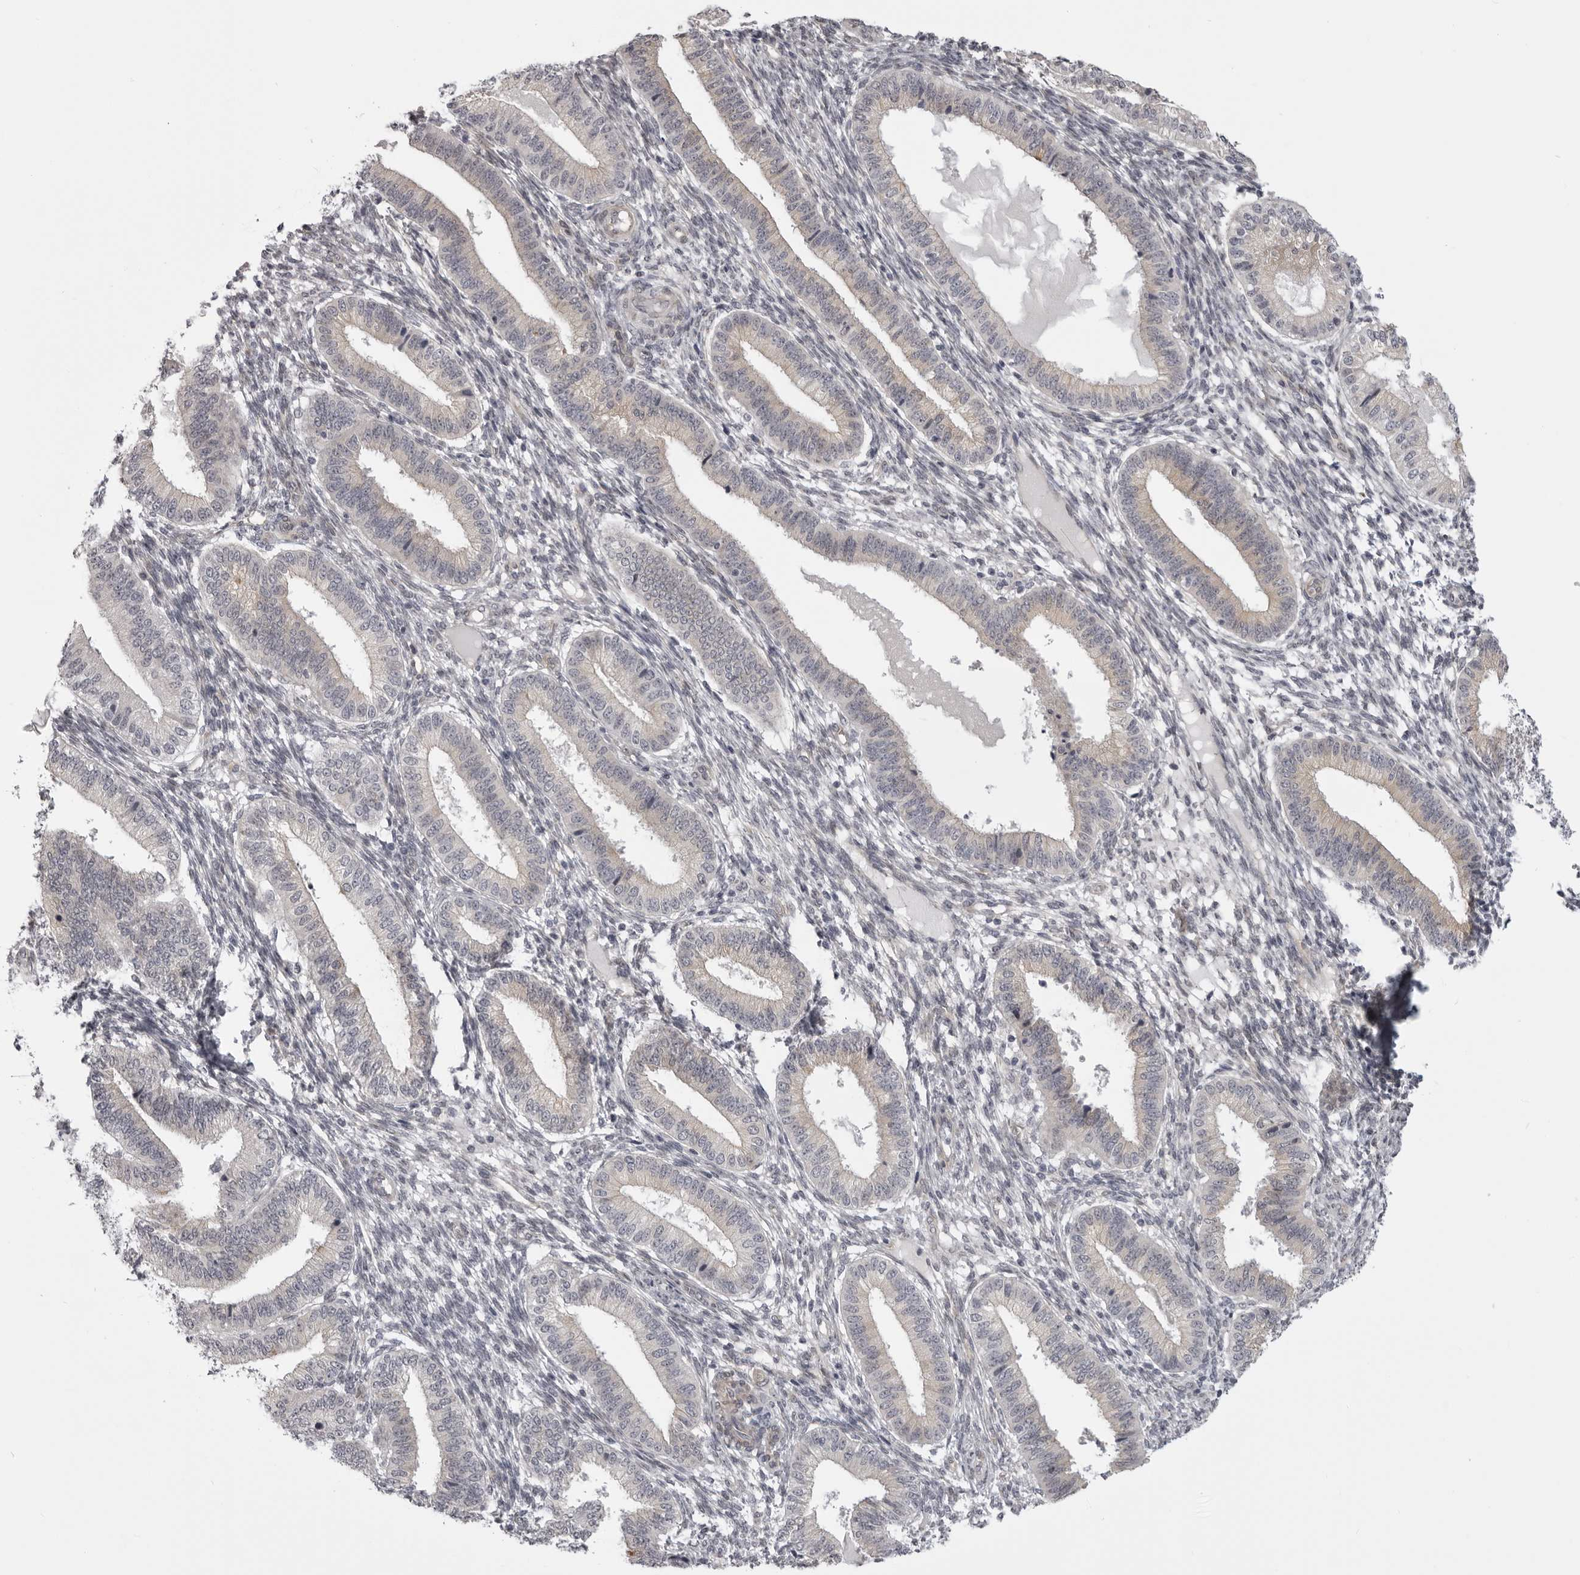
{"staining": {"intensity": "negative", "quantity": "none", "location": "none"}, "tissue": "endometrium", "cell_type": "Cells in endometrial stroma", "image_type": "normal", "snomed": [{"axis": "morphology", "description": "Normal tissue, NOS"}, {"axis": "topography", "description": "Endometrium"}], "caption": "Immunohistochemistry (IHC) image of benign endometrium: human endometrium stained with DAB shows no significant protein staining in cells in endometrial stroma. The staining was performed using DAB (3,3'-diaminobenzidine) to visualize the protein expression in brown, while the nuclei were stained in blue with hematoxylin (Magnification: 20x).", "gene": "EPHA10", "patient": {"sex": "female", "age": 39}}